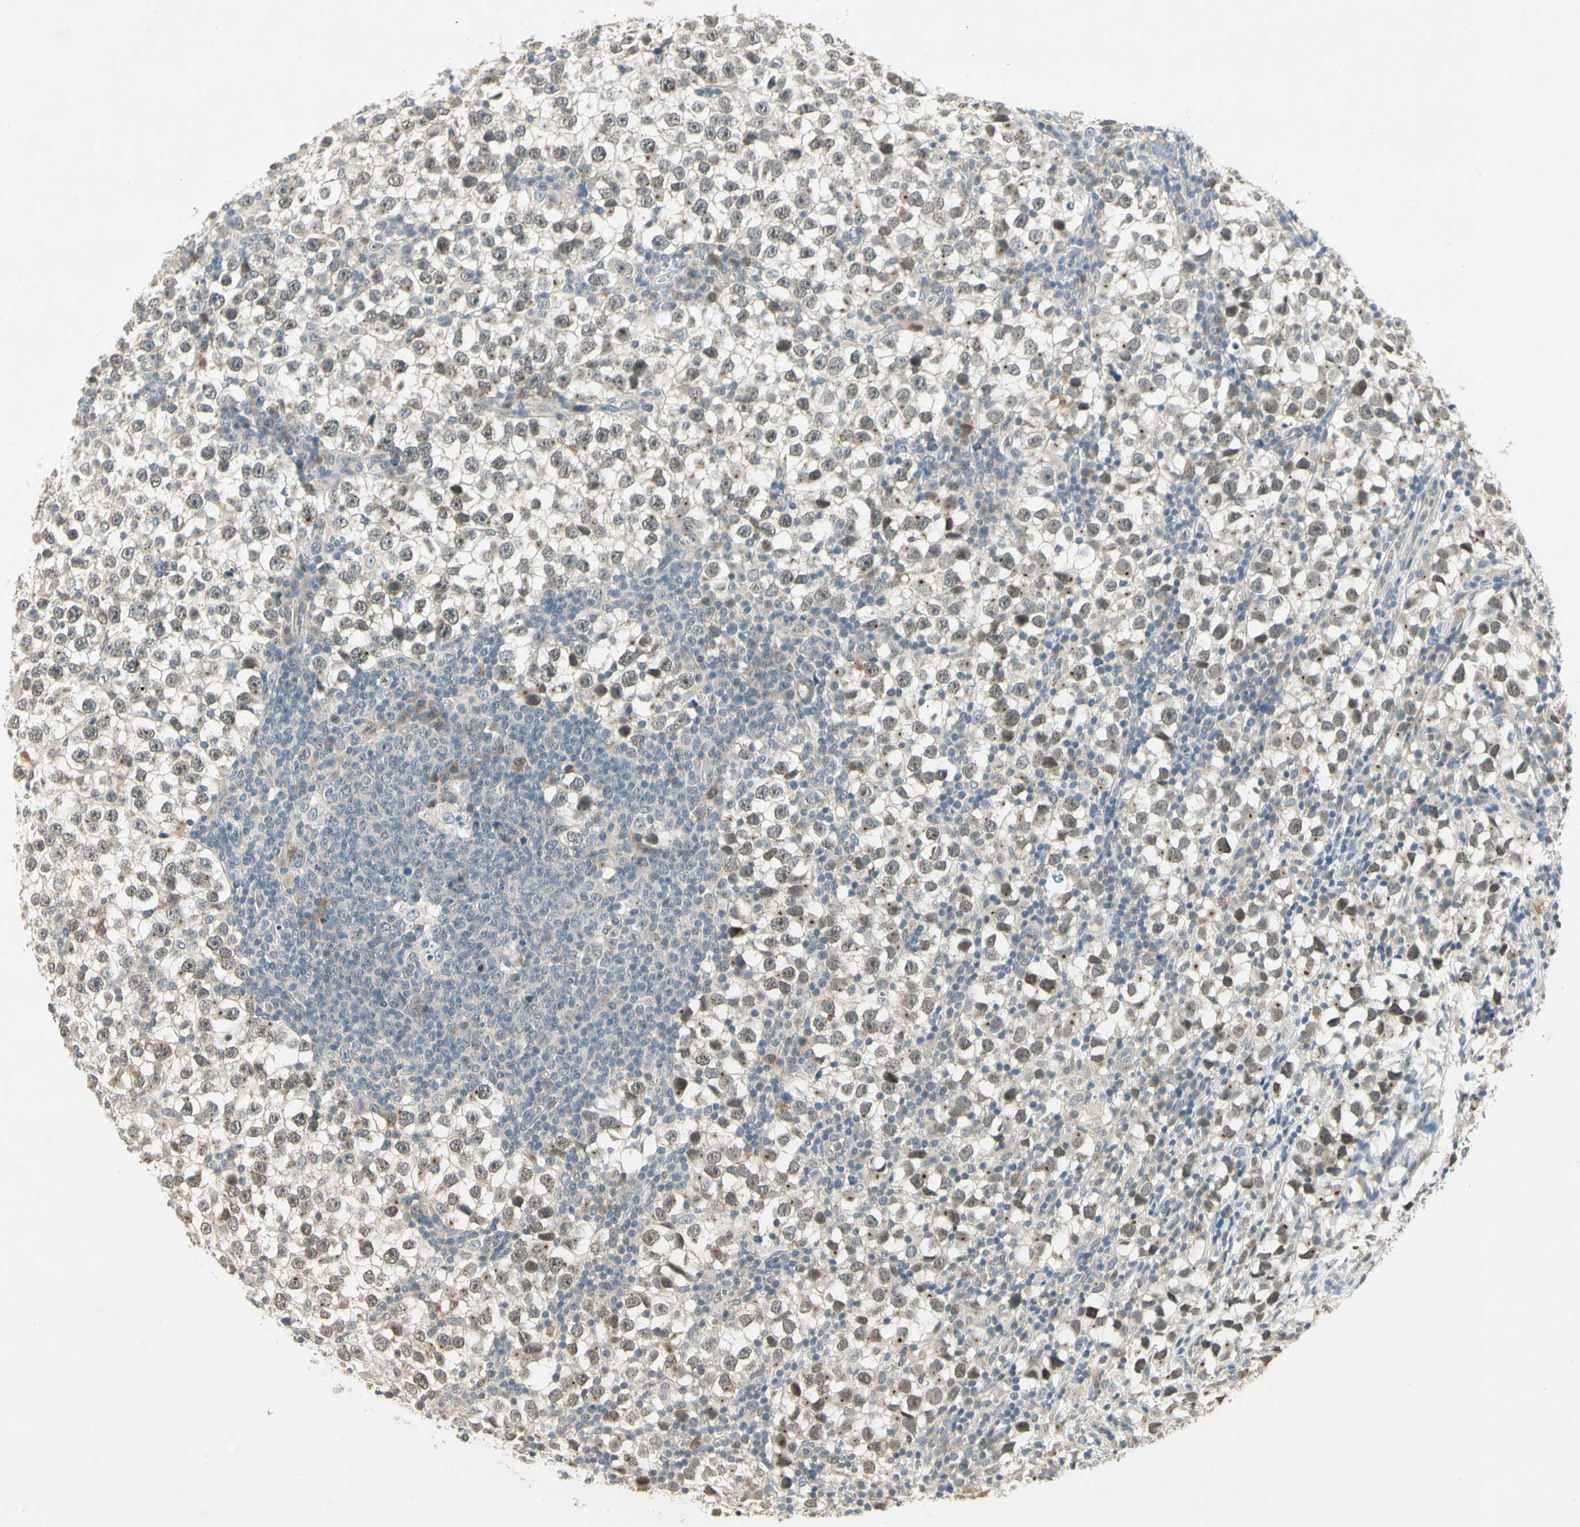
{"staining": {"intensity": "weak", "quantity": "25%-75%", "location": "nuclear"}, "tissue": "testis cancer", "cell_type": "Tumor cells", "image_type": "cancer", "snomed": [{"axis": "morphology", "description": "Seminoma, NOS"}, {"axis": "topography", "description": "Testis"}], "caption": "Brown immunohistochemical staining in seminoma (testis) exhibits weak nuclear positivity in about 25%-75% of tumor cells.", "gene": "PCDHB15", "patient": {"sex": "male", "age": 65}}